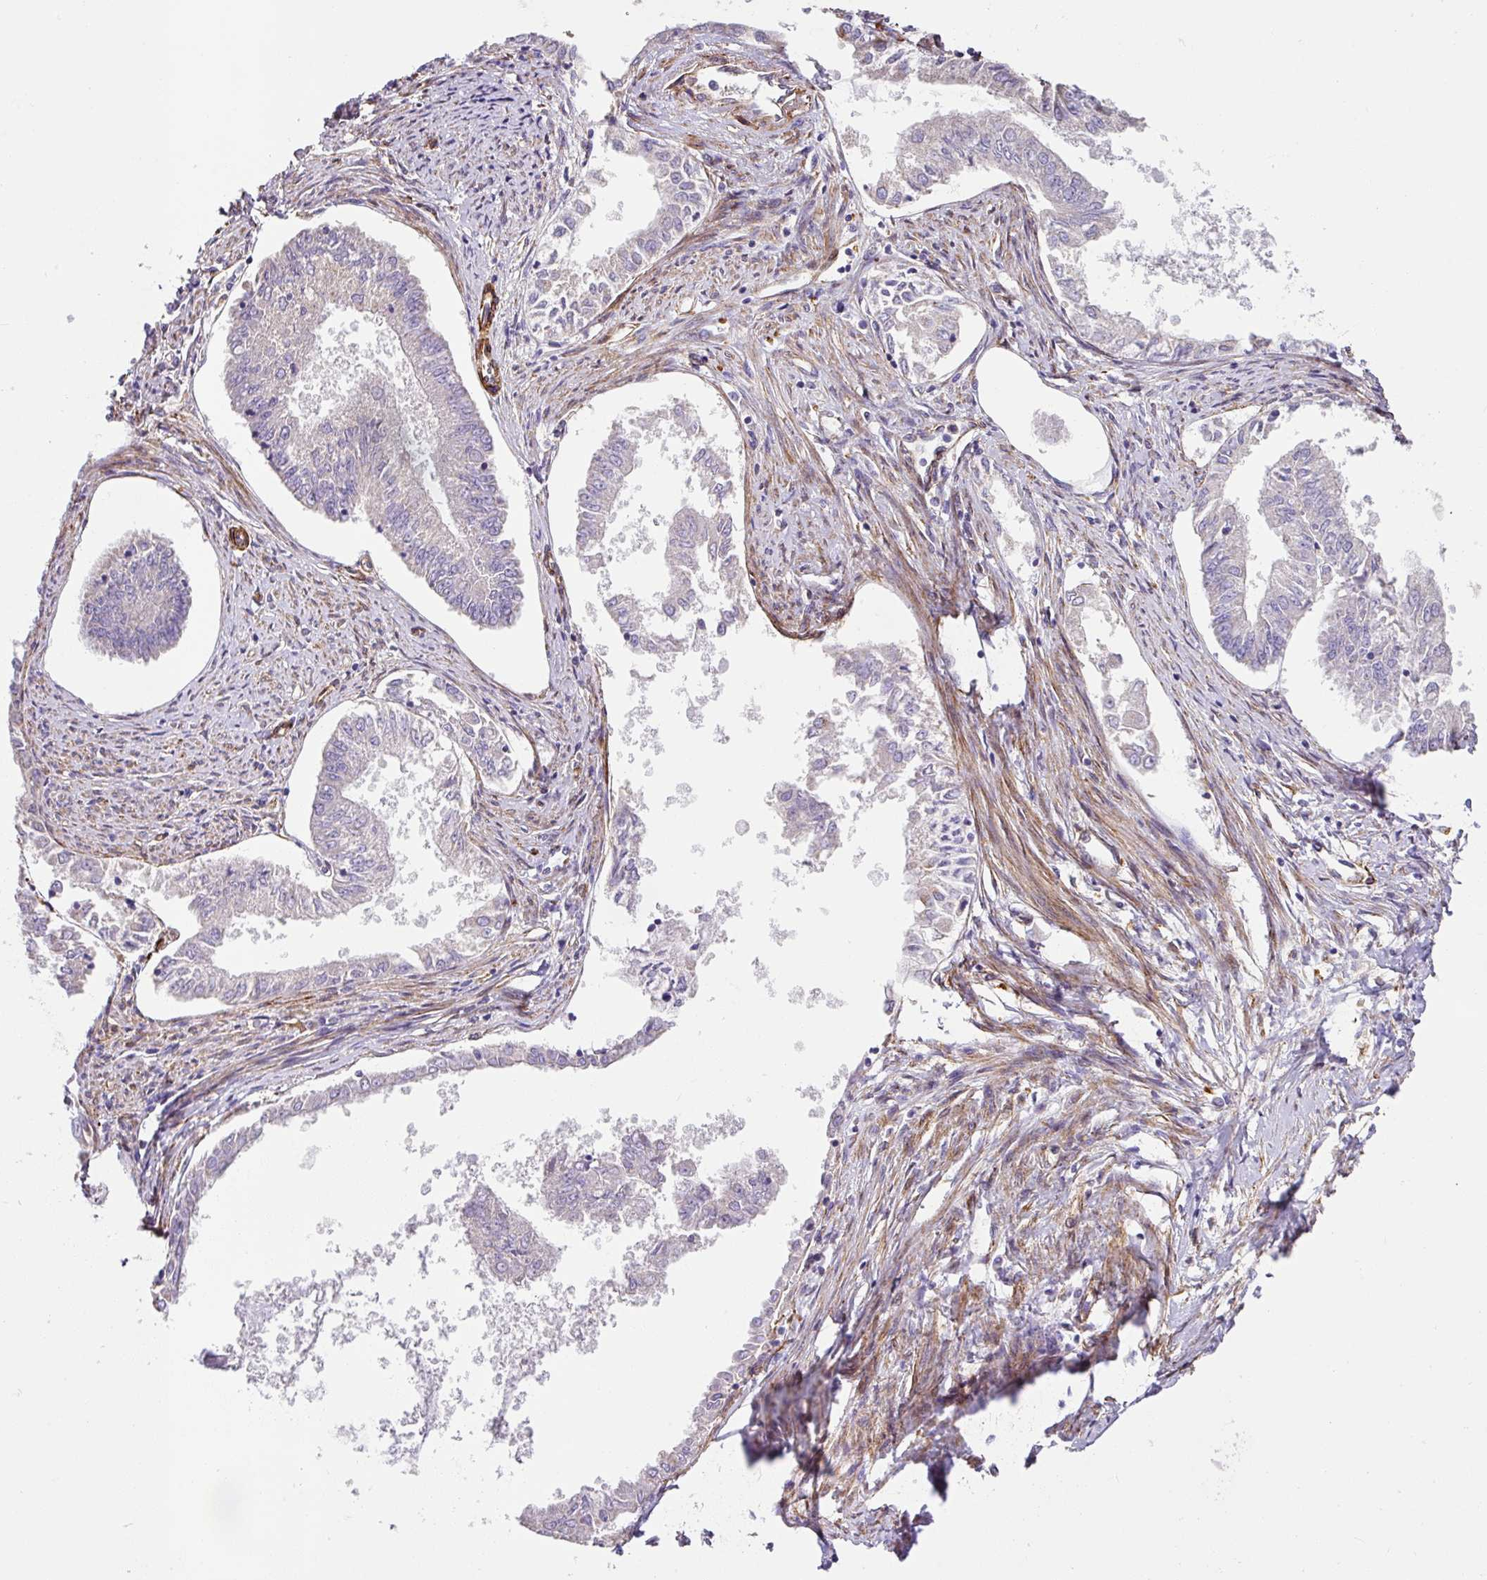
{"staining": {"intensity": "negative", "quantity": "none", "location": "none"}, "tissue": "endometrial cancer", "cell_type": "Tumor cells", "image_type": "cancer", "snomed": [{"axis": "morphology", "description": "Adenocarcinoma, NOS"}, {"axis": "topography", "description": "Endometrium"}], "caption": "Immunohistochemistry (IHC) histopathology image of neoplastic tissue: human adenocarcinoma (endometrial) stained with DAB (3,3'-diaminobenzidine) shows no significant protein expression in tumor cells.", "gene": "SLC25A17", "patient": {"sex": "female", "age": 76}}